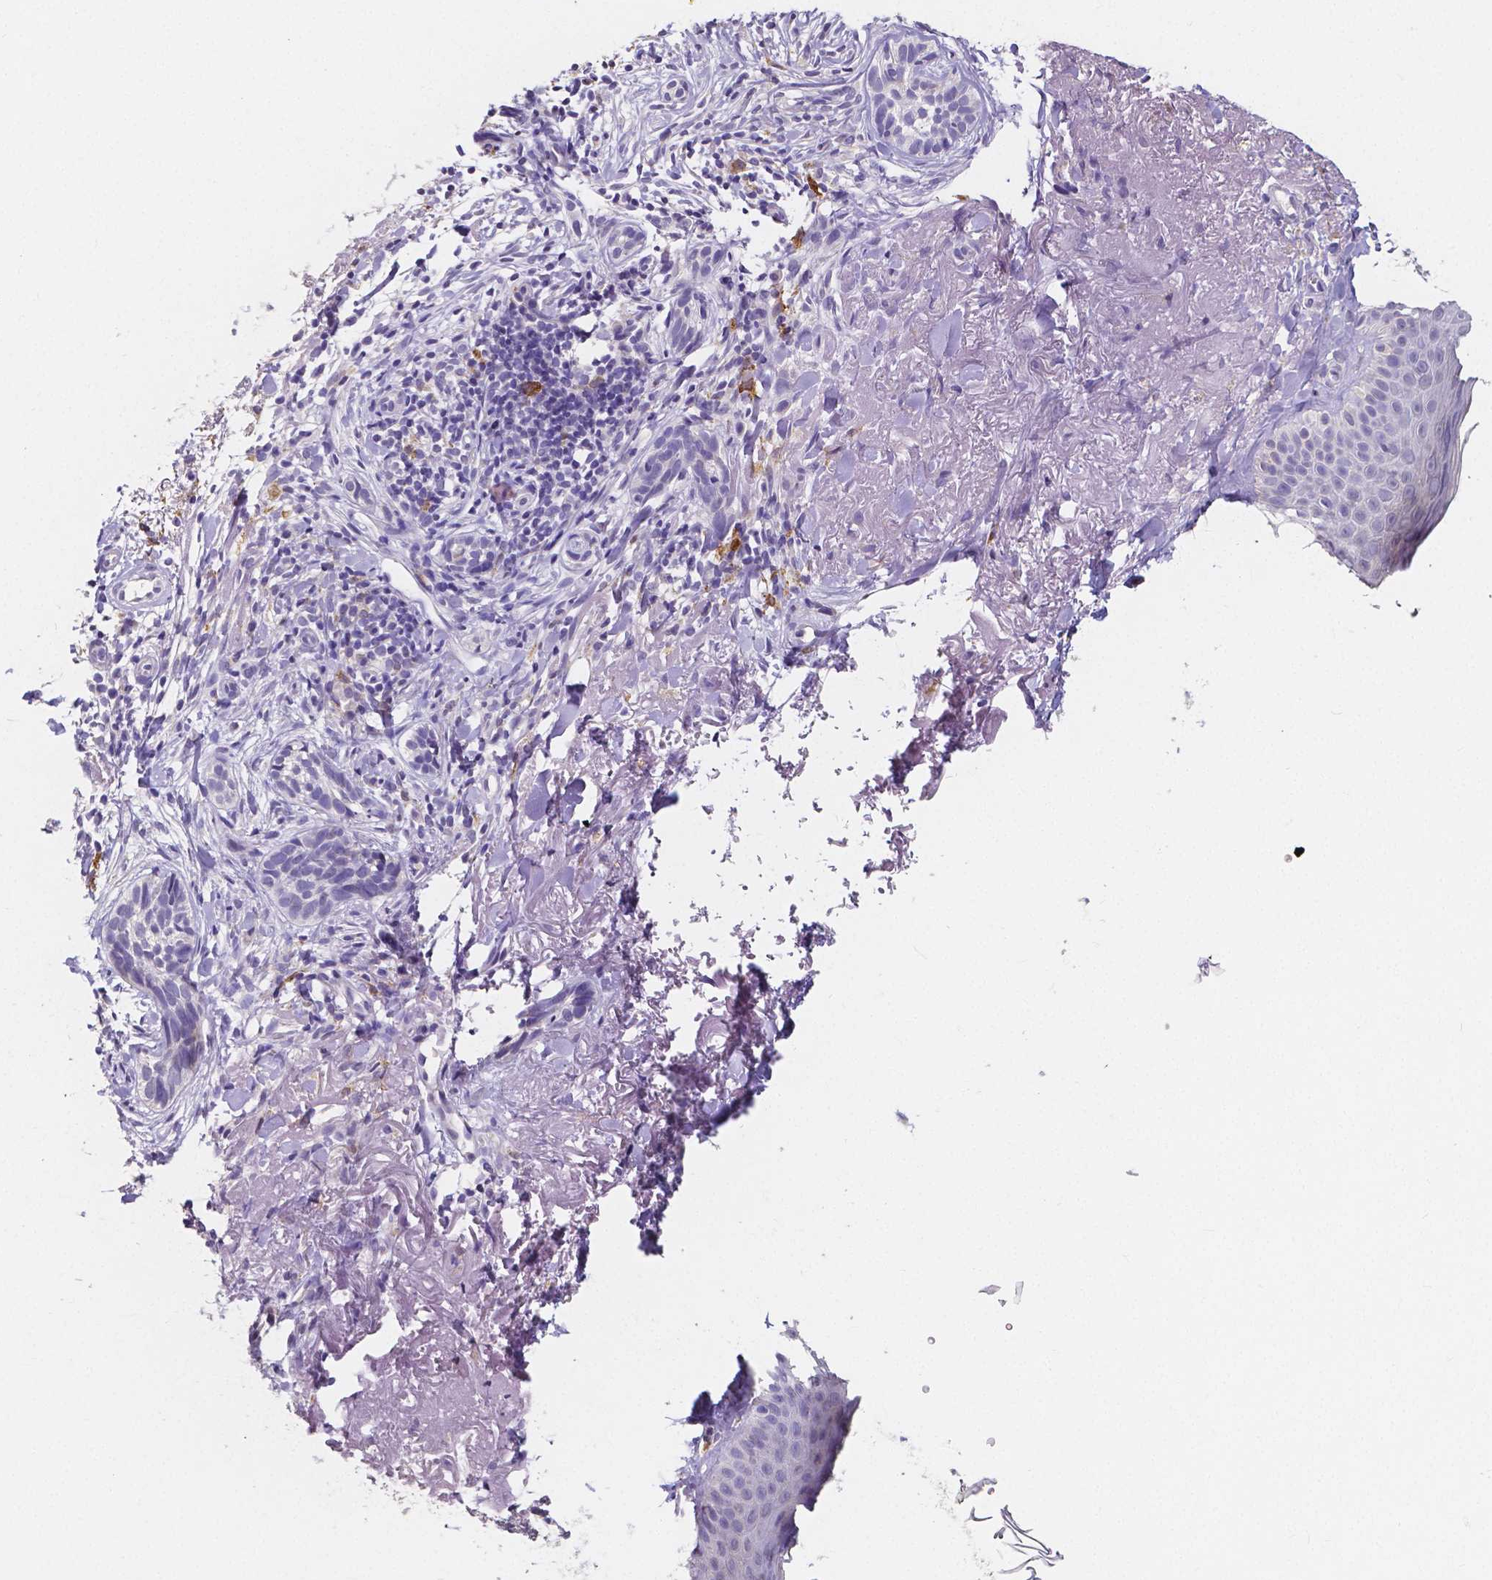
{"staining": {"intensity": "negative", "quantity": "none", "location": "none"}, "tissue": "skin cancer", "cell_type": "Tumor cells", "image_type": "cancer", "snomed": [{"axis": "morphology", "description": "Basal cell carcinoma"}, {"axis": "morphology", "description": "BCC, high aggressive"}, {"axis": "topography", "description": "Skin"}], "caption": "An immunohistochemistry (IHC) photomicrograph of skin cancer (basal cell carcinoma) is shown. There is no staining in tumor cells of skin cancer (basal cell carcinoma).", "gene": "ACP5", "patient": {"sex": "female", "age": 86}}